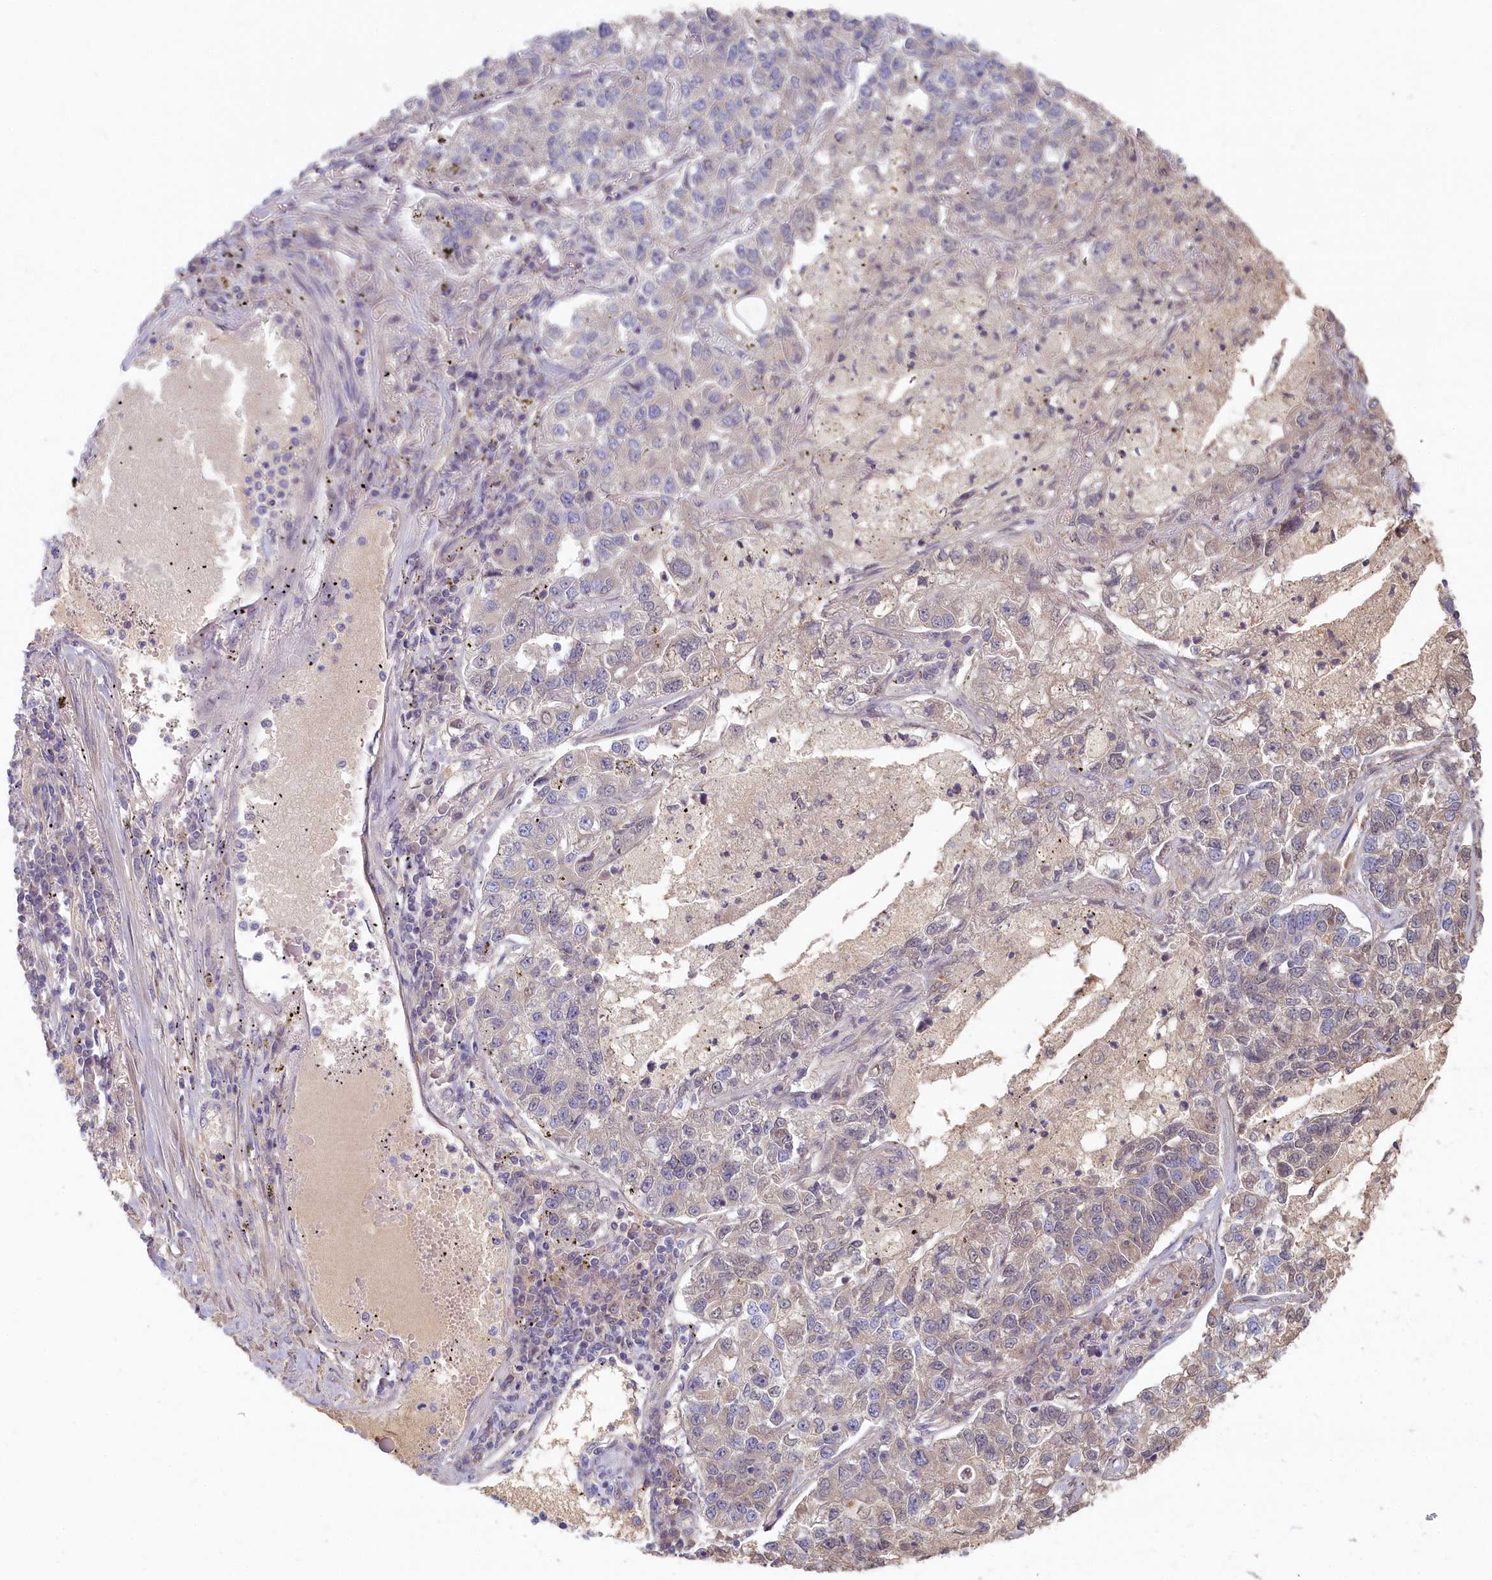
{"staining": {"intensity": "negative", "quantity": "none", "location": "none"}, "tissue": "lung cancer", "cell_type": "Tumor cells", "image_type": "cancer", "snomed": [{"axis": "morphology", "description": "Adenocarcinoma, NOS"}, {"axis": "topography", "description": "Lung"}], "caption": "Adenocarcinoma (lung) was stained to show a protein in brown. There is no significant staining in tumor cells.", "gene": "STX16", "patient": {"sex": "male", "age": 49}}